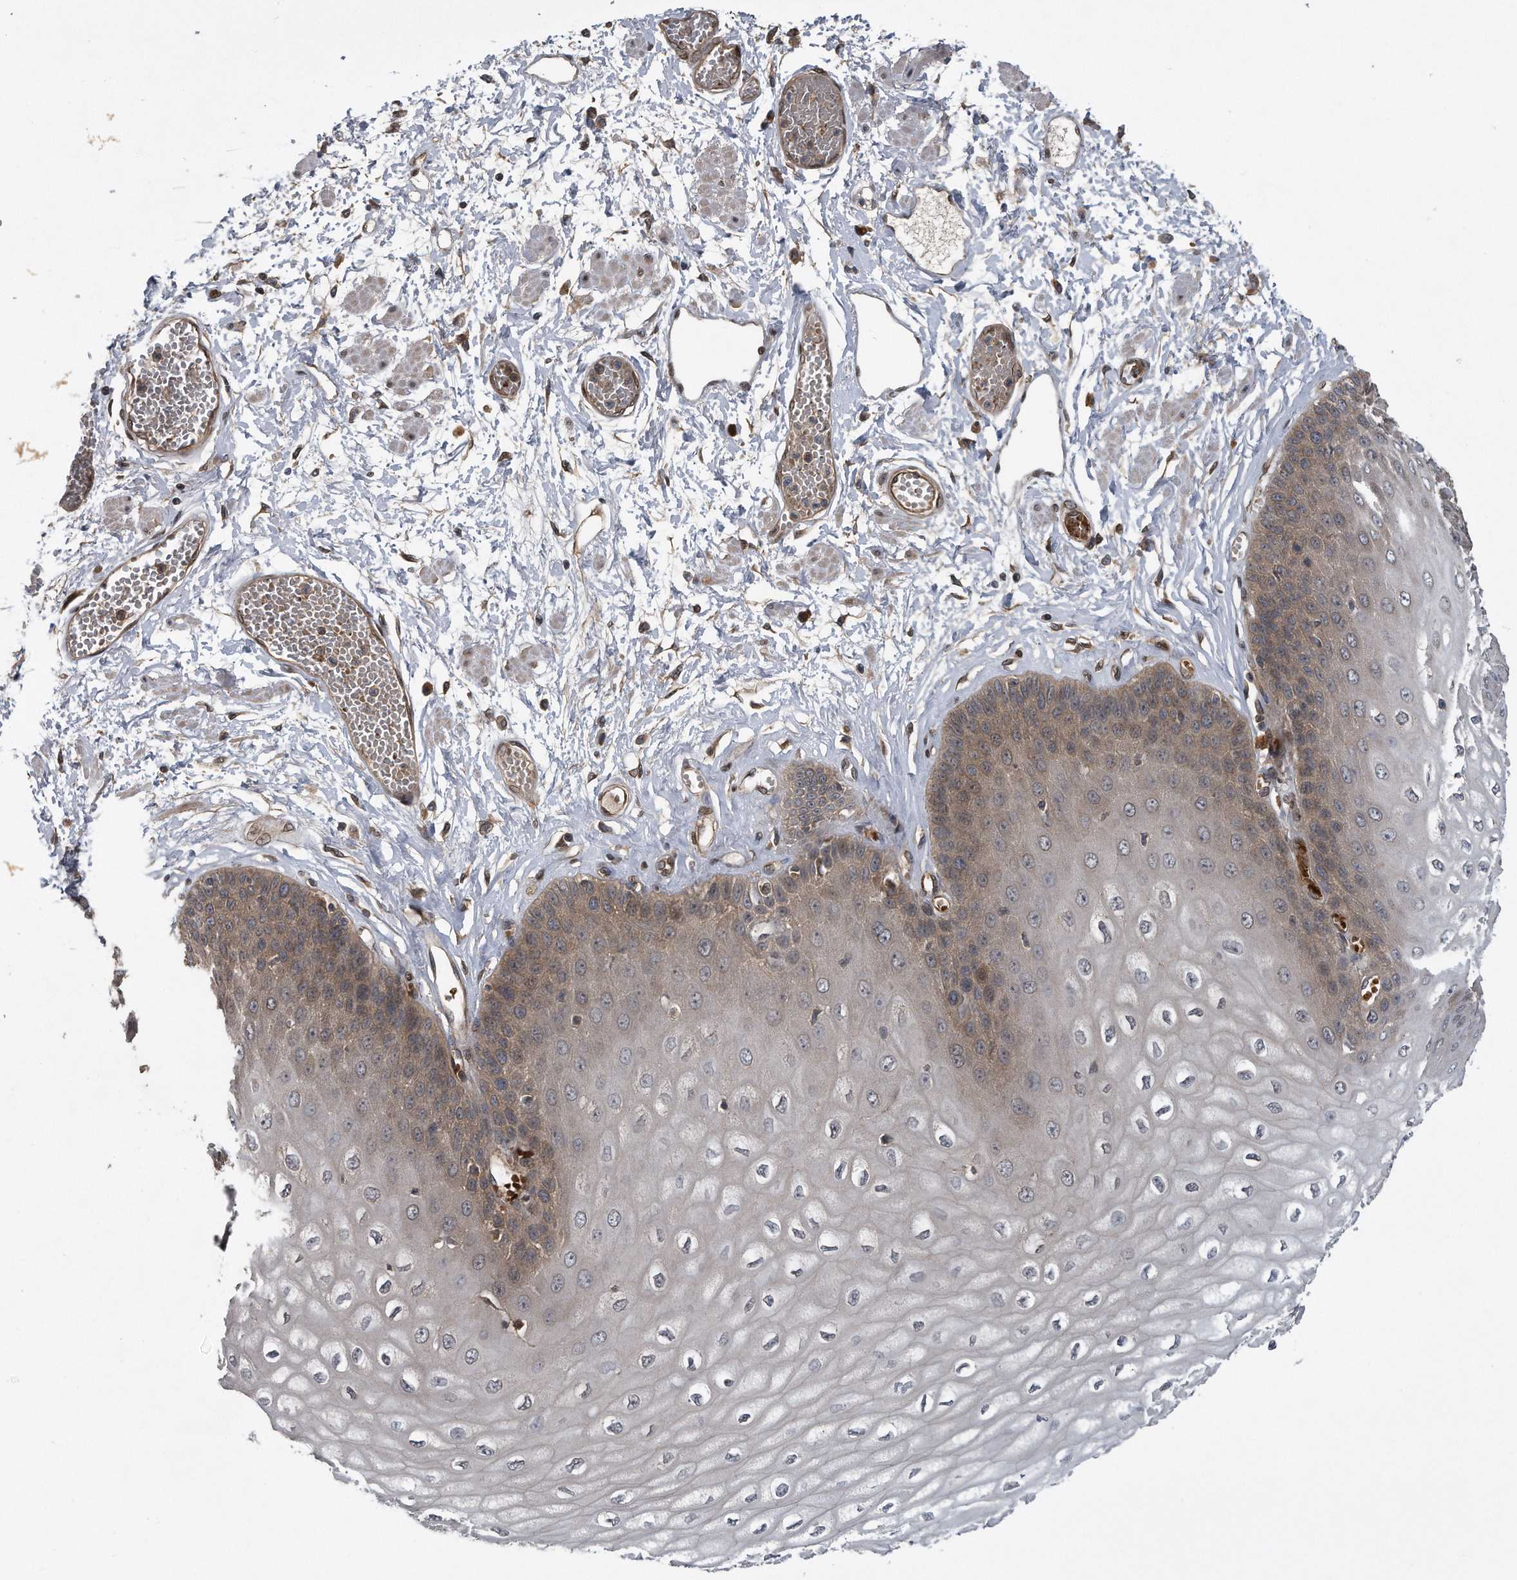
{"staining": {"intensity": "moderate", "quantity": "25%-75%", "location": "cytoplasmic/membranous"}, "tissue": "esophagus", "cell_type": "Squamous epithelial cells", "image_type": "normal", "snomed": [{"axis": "morphology", "description": "Normal tissue, NOS"}, {"axis": "topography", "description": "Esophagus"}], "caption": "Immunohistochemical staining of benign human esophagus exhibits medium levels of moderate cytoplasmic/membranous staining in approximately 25%-75% of squamous epithelial cells. (DAB (3,3'-diaminobenzidine) IHC with brightfield microscopy, high magnification).", "gene": "ZNF79", "patient": {"sex": "male", "age": 60}}